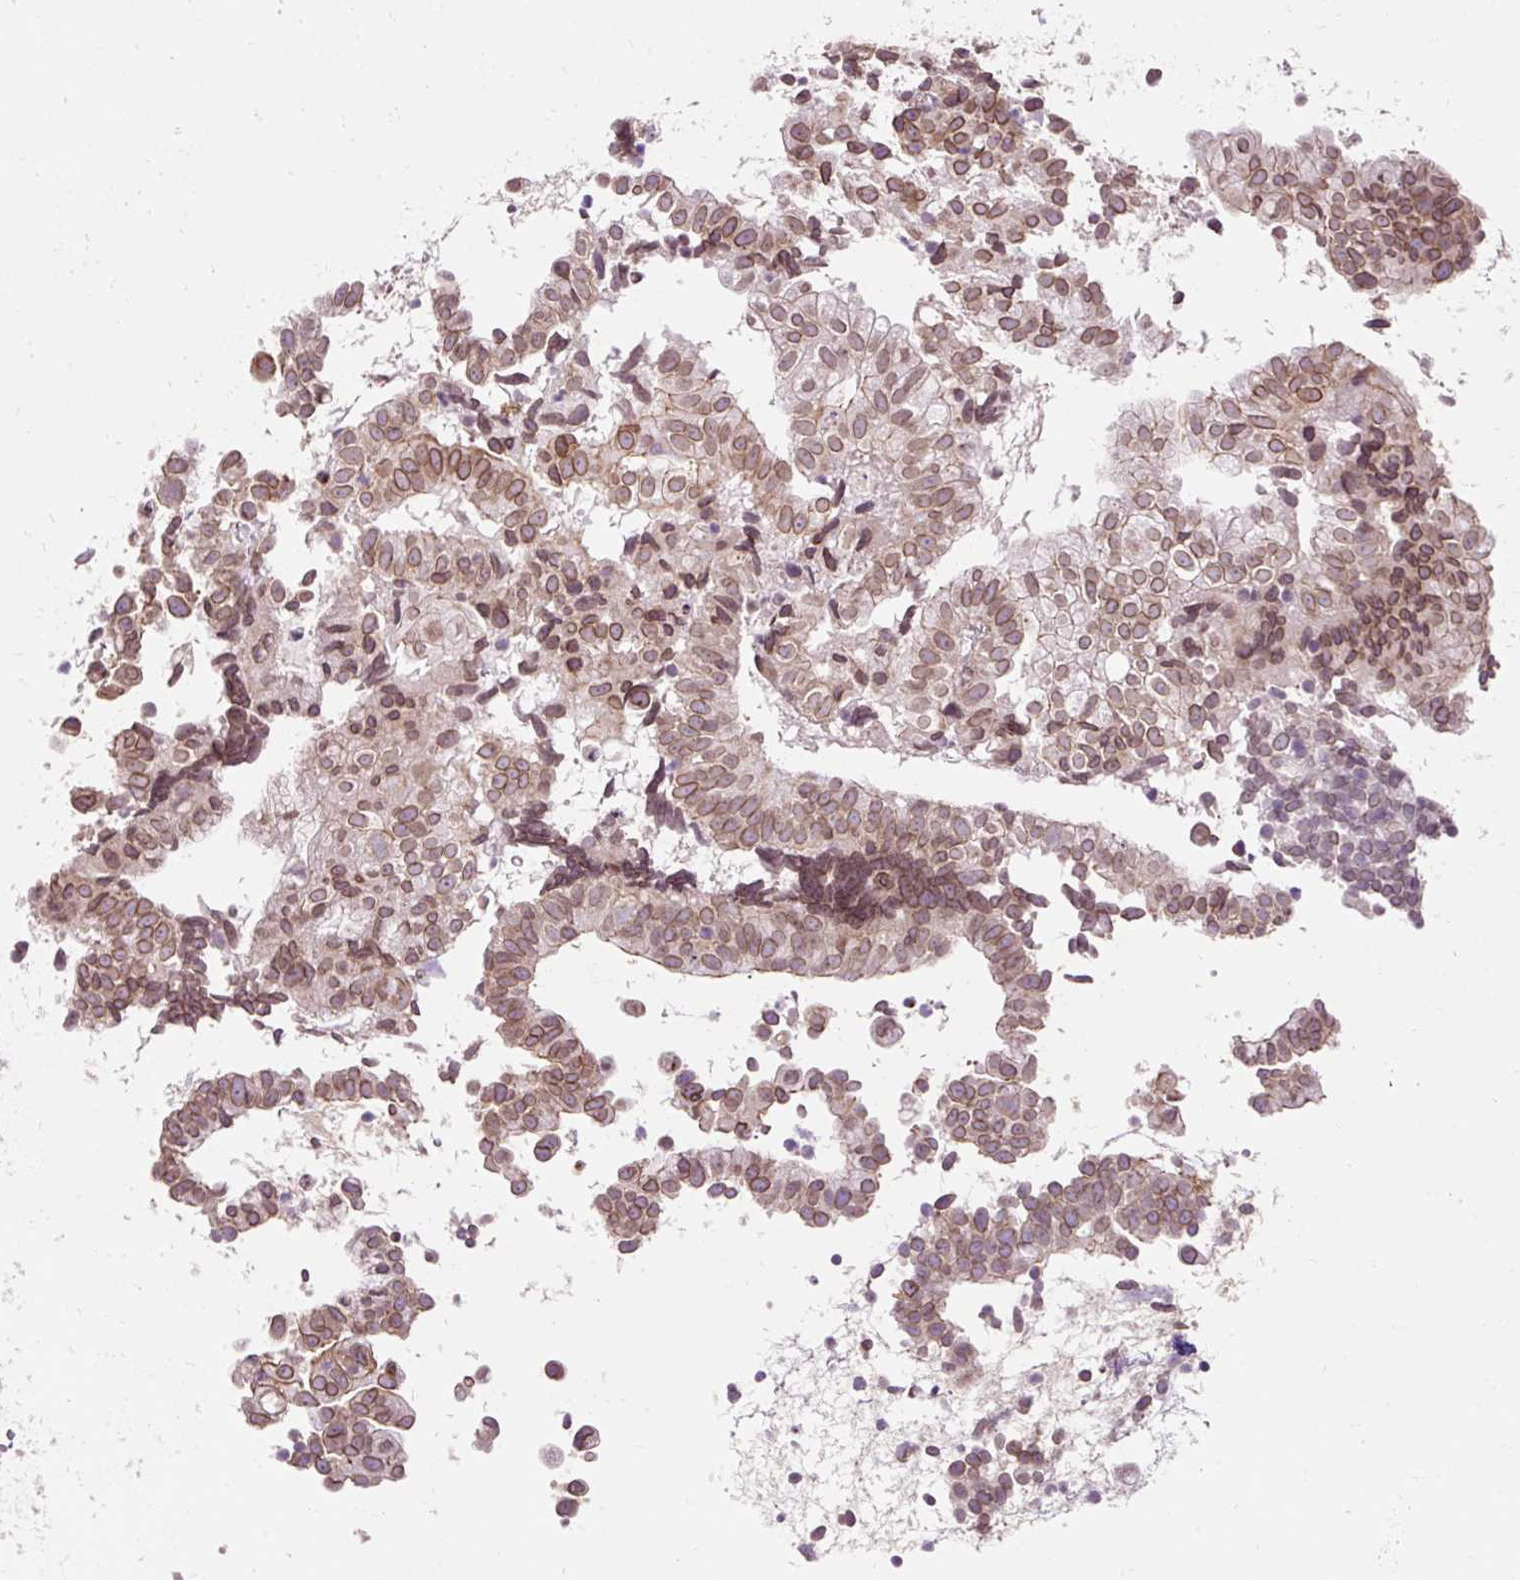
{"staining": {"intensity": "moderate", "quantity": ">75%", "location": "cytoplasmic/membranous,nuclear"}, "tissue": "endometrial cancer", "cell_type": "Tumor cells", "image_type": "cancer", "snomed": [{"axis": "morphology", "description": "Adenocarcinoma, NOS"}, {"axis": "topography", "description": "Endometrium"}], "caption": "Brown immunohistochemical staining in human endometrial cancer (adenocarcinoma) reveals moderate cytoplasmic/membranous and nuclear expression in approximately >75% of tumor cells. The staining was performed using DAB (3,3'-diaminobenzidine) to visualize the protein expression in brown, while the nuclei were stained in blue with hematoxylin (Magnification: 20x).", "gene": "ZNF610", "patient": {"sex": "female", "age": 76}}